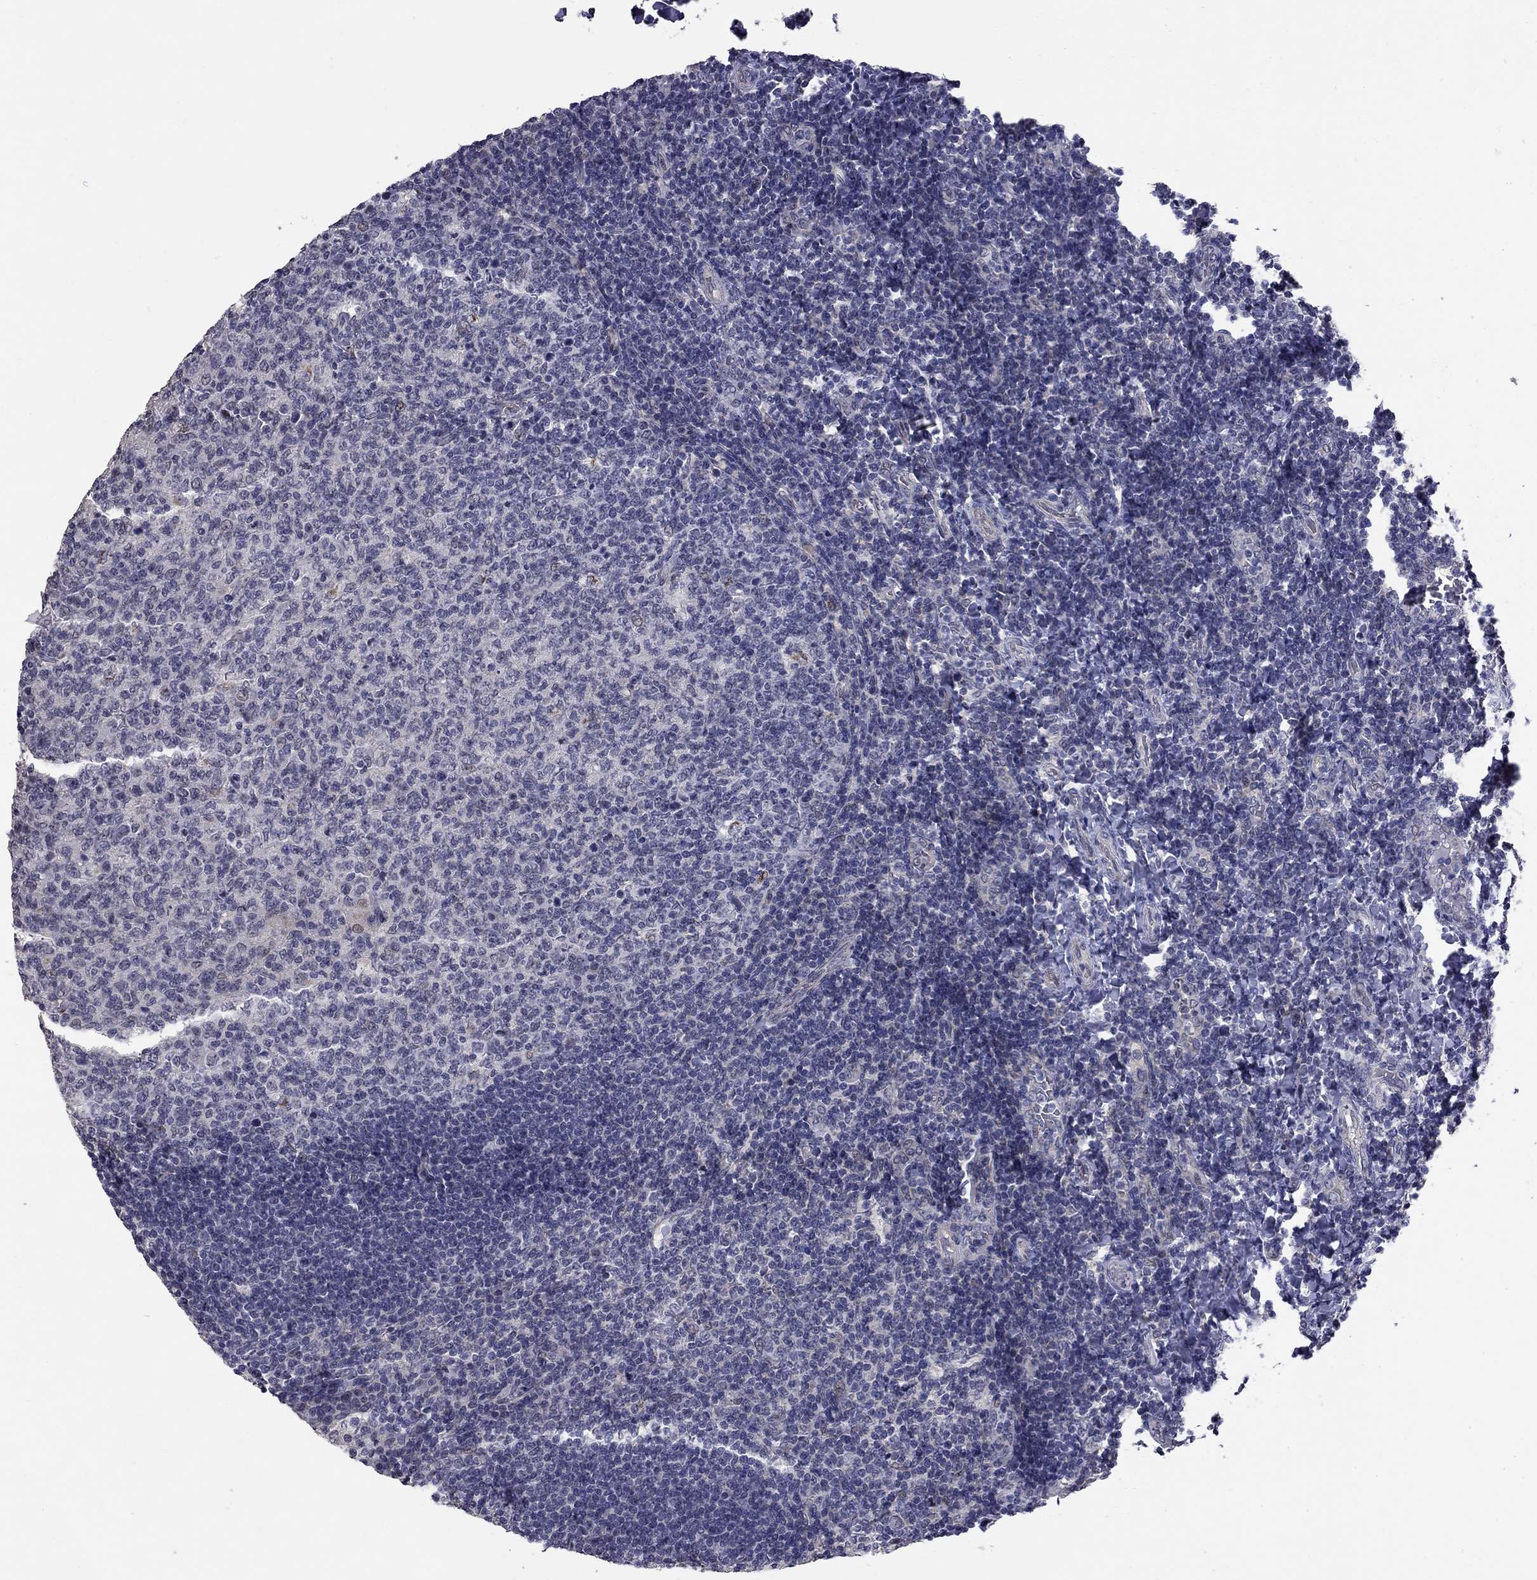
{"staining": {"intensity": "negative", "quantity": "none", "location": "none"}, "tissue": "tonsil", "cell_type": "Germinal center cells", "image_type": "normal", "snomed": [{"axis": "morphology", "description": "Normal tissue, NOS"}, {"axis": "topography", "description": "Tonsil"}], "caption": "The image displays no significant staining in germinal center cells of tonsil. Brightfield microscopy of immunohistochemistry (IHC) stained with DAB (brown) and hematoxylin (blue), captured at high magnification.", "gene": "HTR4", "patient": {"sex": "female", "age": 10}}